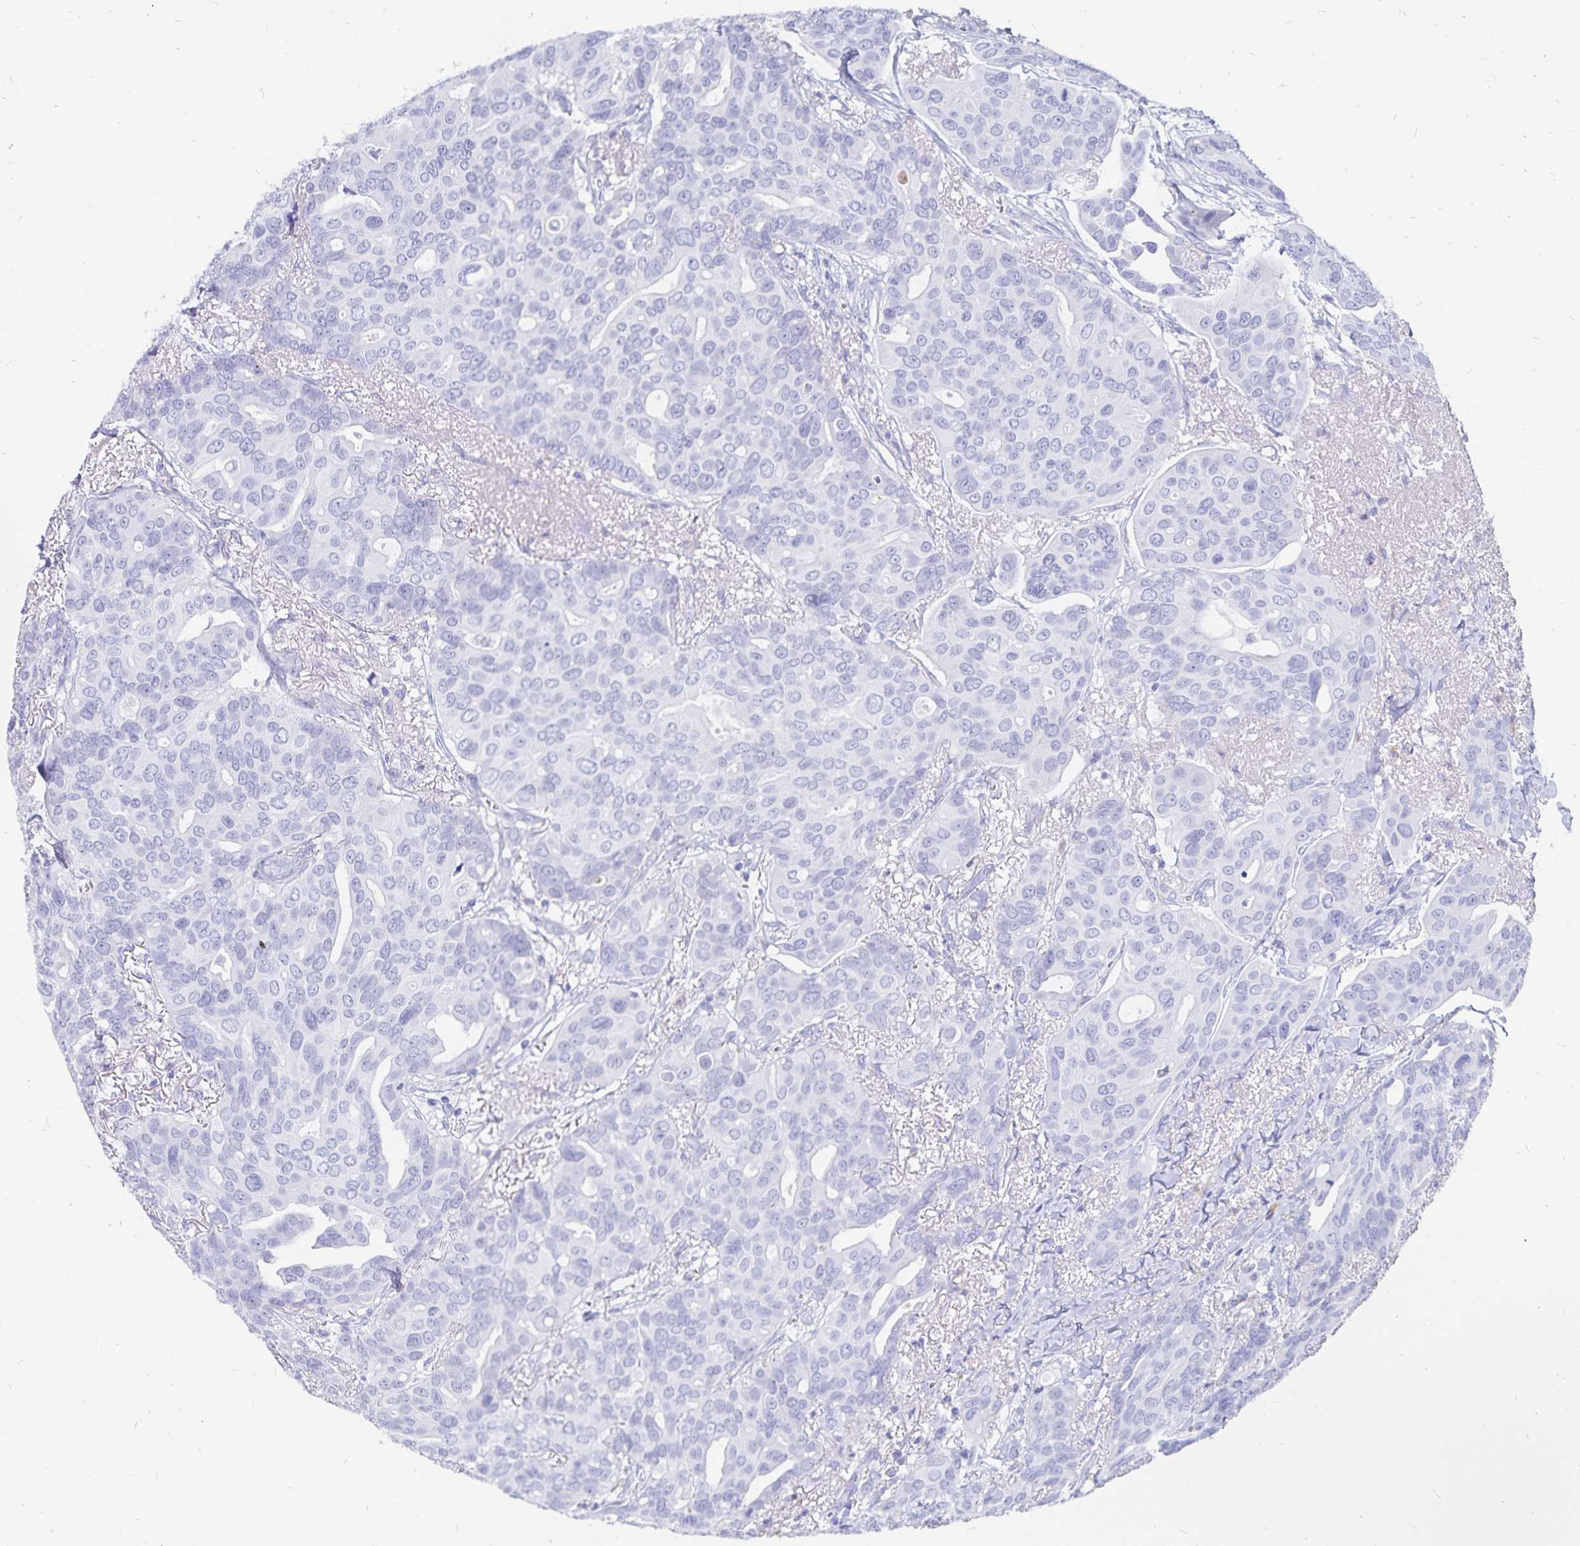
{"staining": {"intensity": "negative", "quantity": "none", "location": "none"}, "tissue": "breast cancer", "cell_type": "Tumor cells", "image_type": "cancer", "snomed": [{"axis": "morphology", "description": "Duct carcinoma"}, {"axis": "topography", "description": "Breast"}], "caption": "High power microscopy photomicrograph of an immunohistochemistry (IHC) photomicrograph of breast cancer, revealing no significant staining in tumor cells.", "gene": "INSL5", "patient": {"sex": "female", "age": 54}}